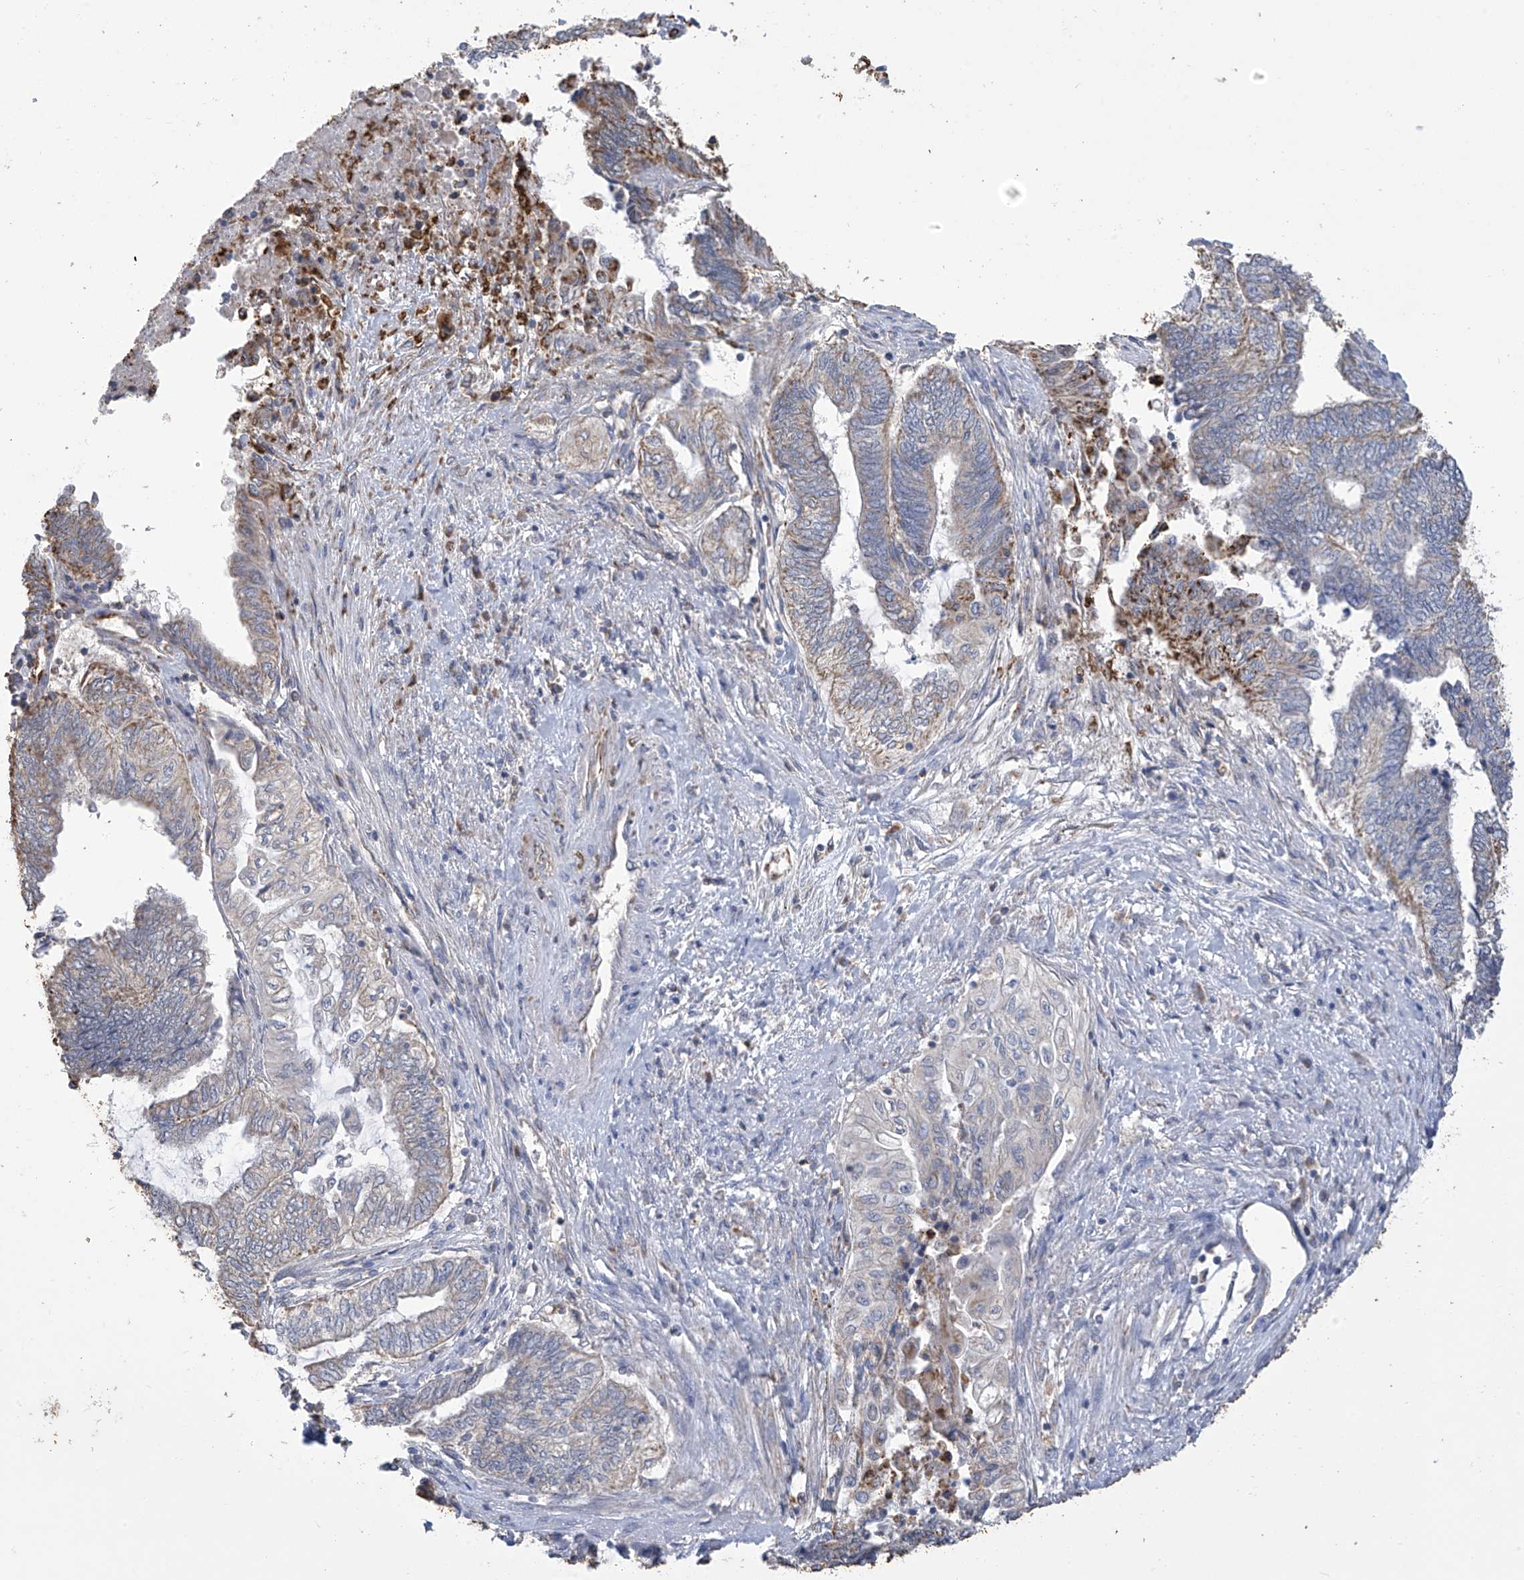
{"staining": {"intensity": "negative", "quantity": "none", "location": "none"}, "tissue": "endometrial cancer", "cell_type": "Tumor cells", "image_type": "cancer", "snomed": [{"axis": "morphology", "description": "Adenocarcinoma, NOS"}, {"axis": "topography", "description": "Uterus"}, {"axis": "topography", "description": "Endometrium"}], "caption": "Protein analysis of adenocarcinoma (endometrial) shows no significant expression in tumor cells. The staining is performed using DAB (3,3'-diaminobenzidine) brown chromogen with nuclei counter-stained in using hematoxylin.", "gene": "OGT", "patient": {"sex": "female", "age": 70}}